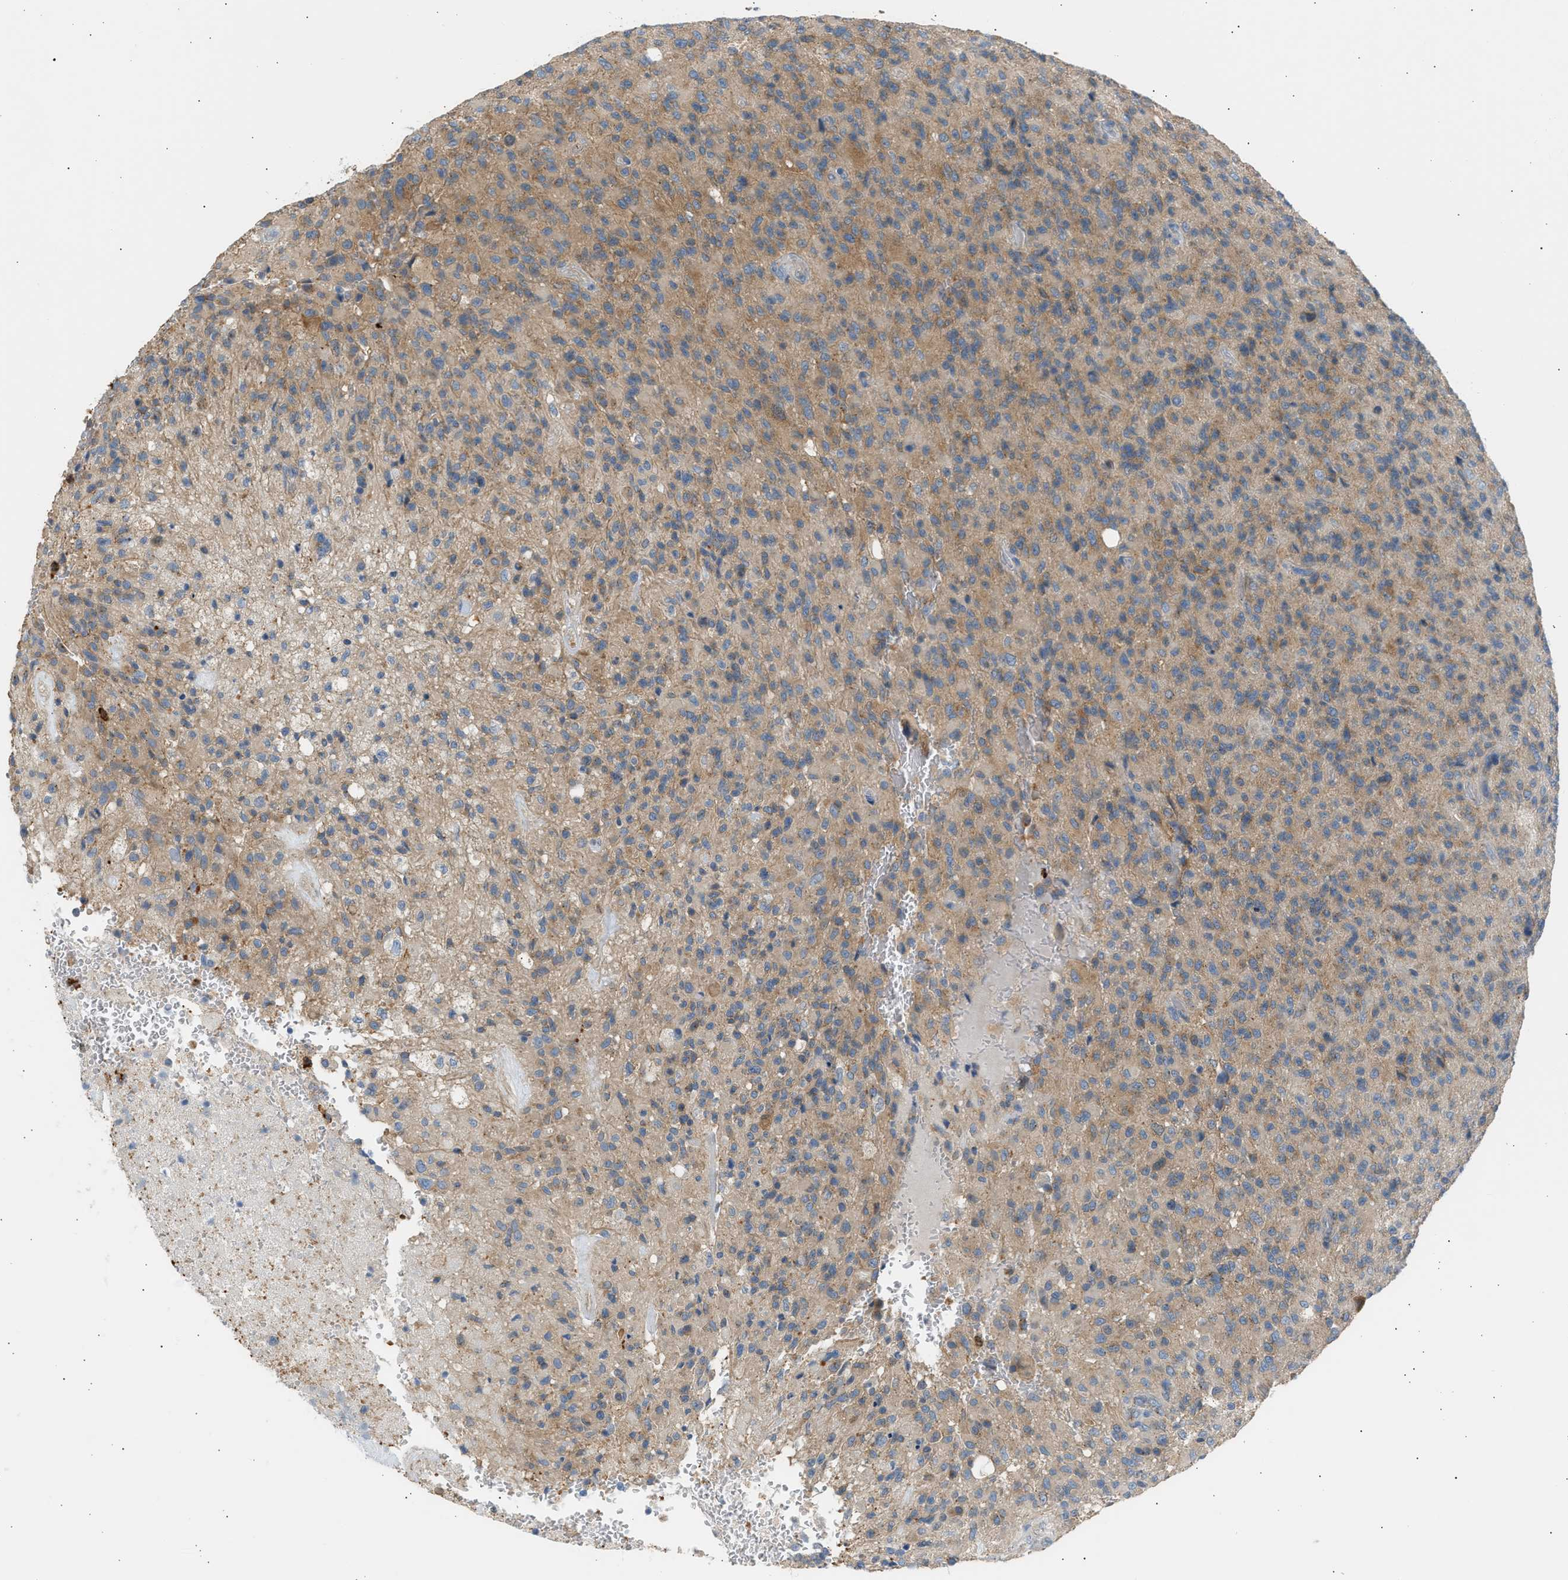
{"staining": {"intensity": "moderate", "quantity": ">75%", "location": "cytoplasmic/membranous"}, "tissue": "glioma", "cell_type": "Tumor cells", "image_type": "cancer", "snomed": [{"axis": "morphology", "description": "Glioma, malignant, High grade"}, {"axis": "topography", "description": "Brain"}], "caption": "Malignant glioma (high-grade) stained with a protein marker reveals moderate staining in tumor cells.", "gene": "TRIM50", "patient": {"sex": "male", "age": 71}}